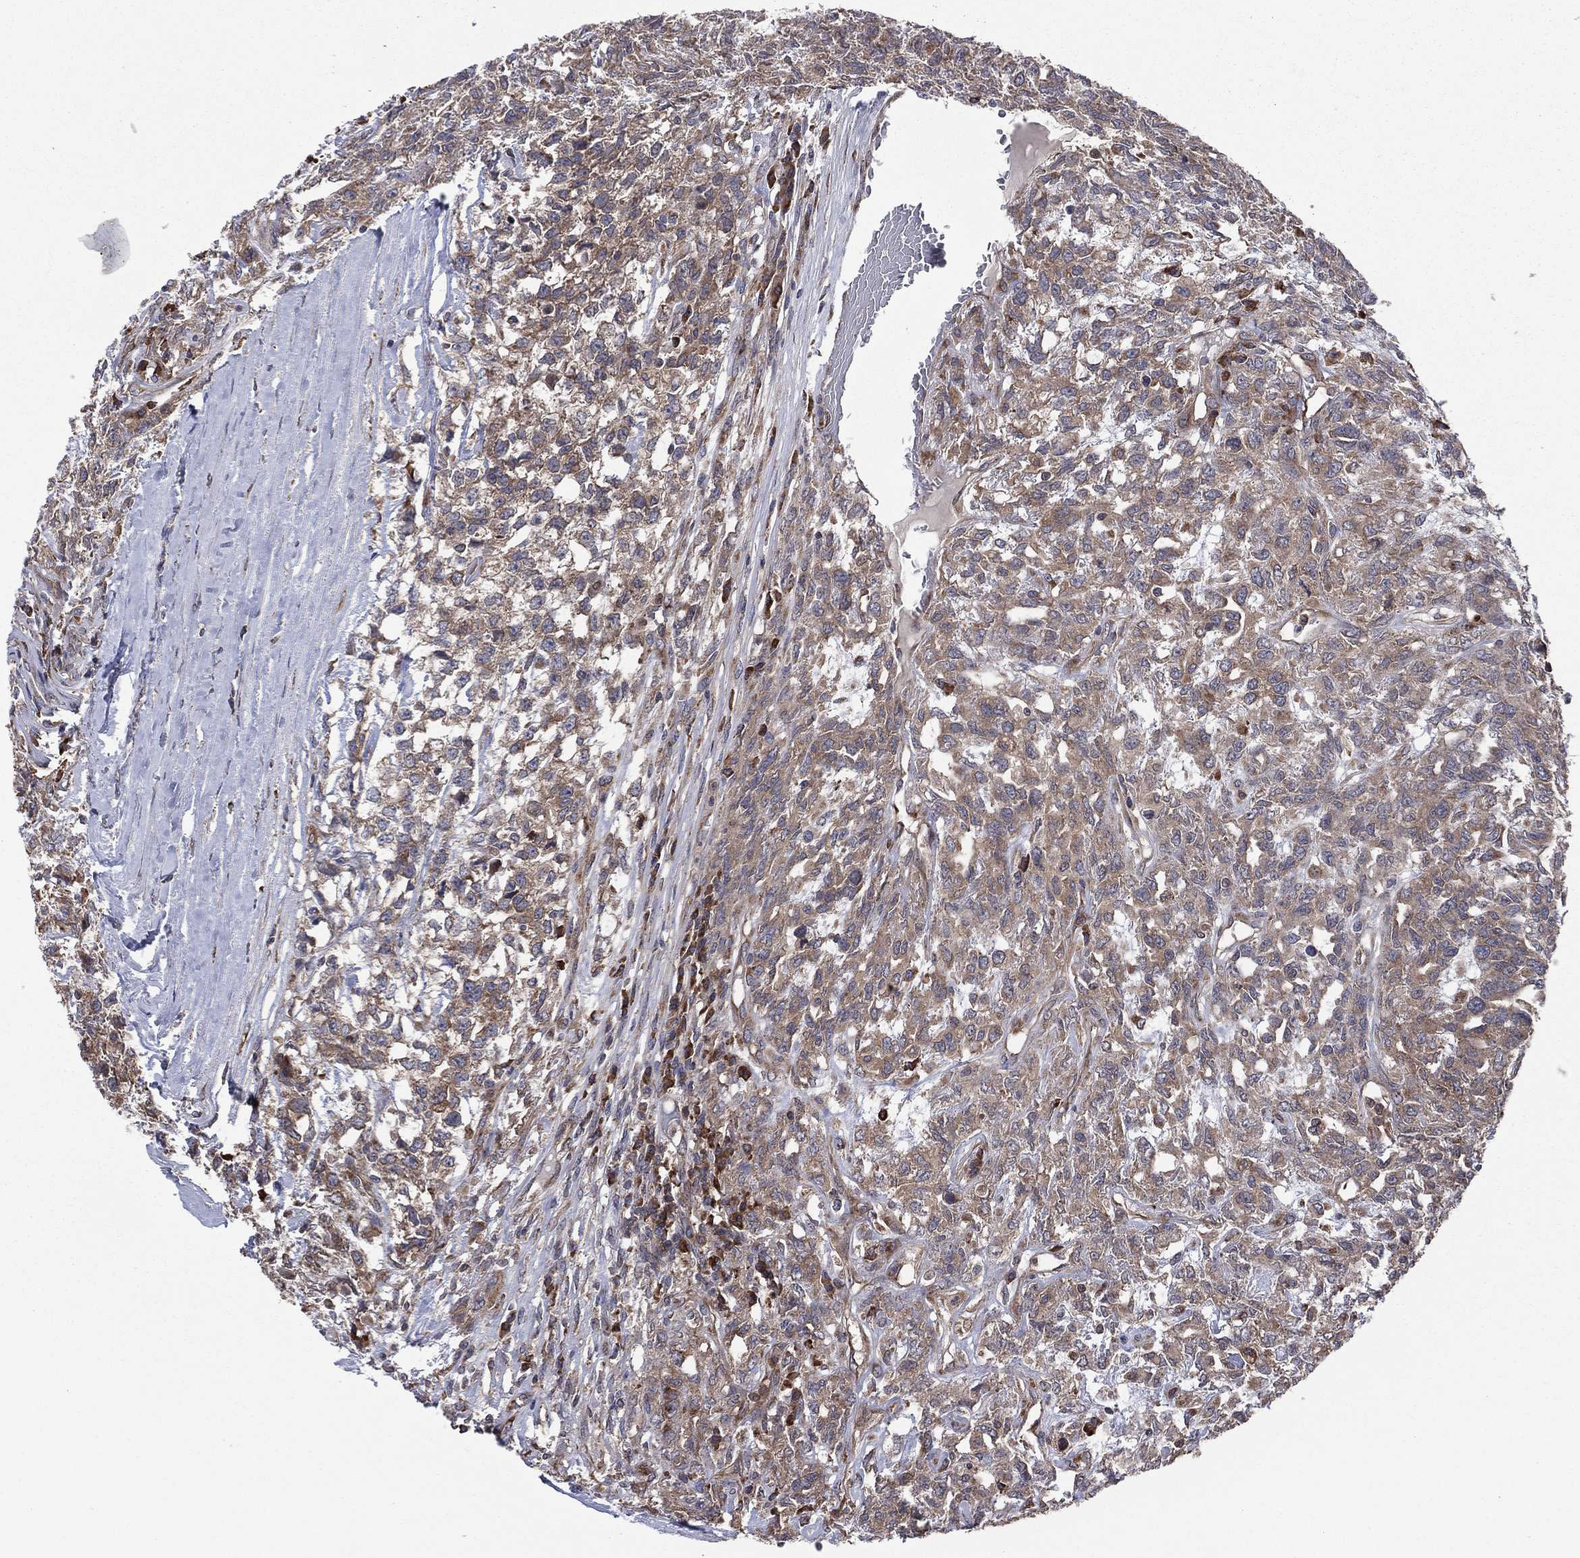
{"staining": {"intensity": "weak", "quantity": "25%-75%", "location": "cytoplasmic/membranous"}, "tissue": "testis cancer", "cell_type": "Tumor cells", "image_type": "cancer", "snomed": [{"axis": "morphology", "description": "Seminoma, NOS"}, {"axis": "topography", "description": "Testis"}], "caption": "Immunohistochemical staining of seminoma (testis) demonstrates low levels of weak cytoplasmic/membranous protein expression in about 25%-75% of tumor cells.", "gene": "C2orf76", "patient": {"sex": "male", "age": 52}}